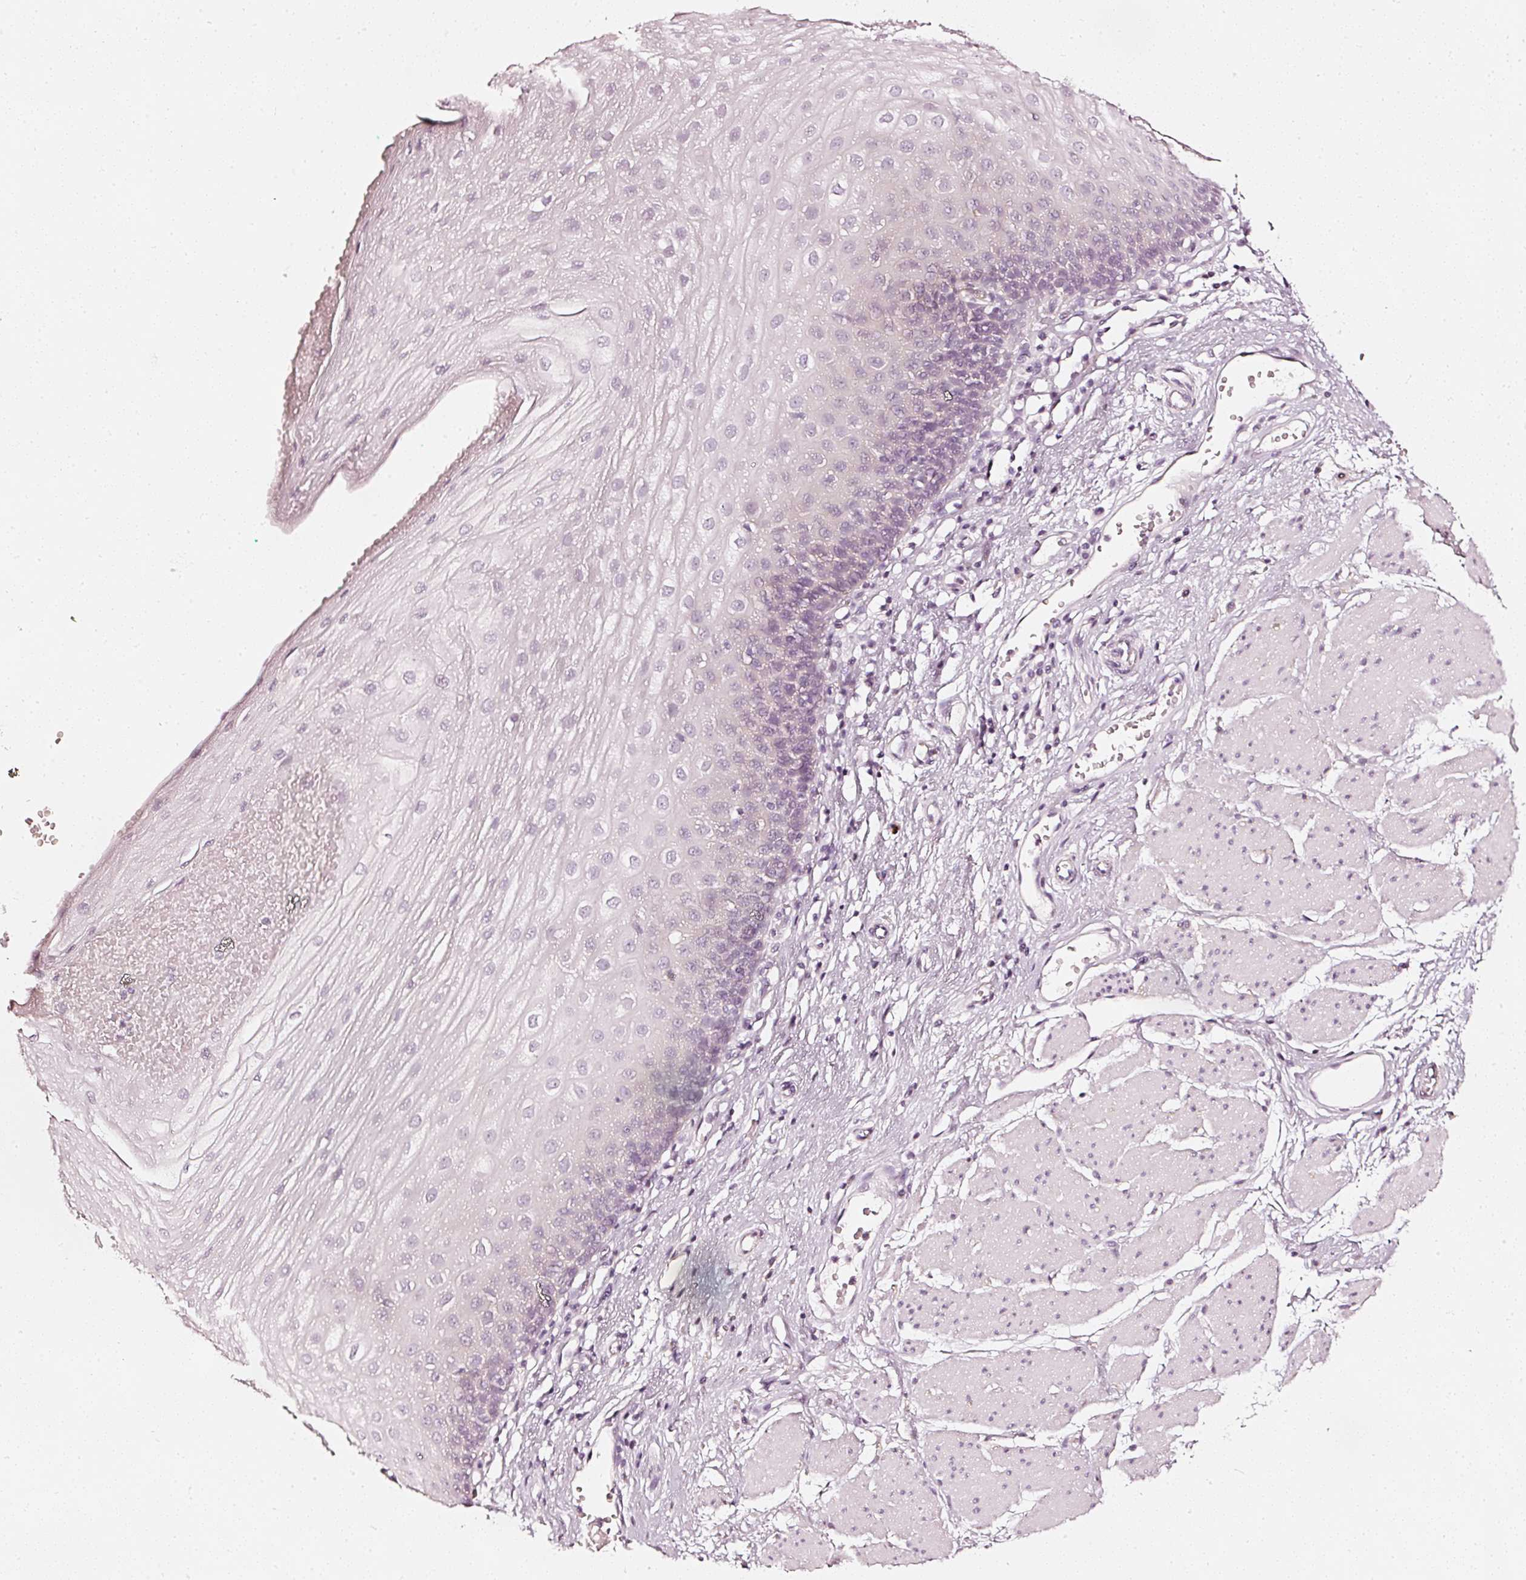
{"staining": {"intensity": "negative", "quantity": "none", "location": "none"}, "tissue": "esophagus", "cell_type": "Squamous epithelial cells", "image_type": "normal", "snomed": [{"axis": "morphology", "description": "Normal tissue, NOS"}, {"axis": "topography", "description": "Esophagus"}], "caption": "Histopathology image shows no significant protein expression in squamous epithelial cells of normal esophagus. (Brightfield microscopy of DAB immunohistochemistry at high magnification).", "gene": "CNP", "patient": {"sex": "male", "age": 69}}